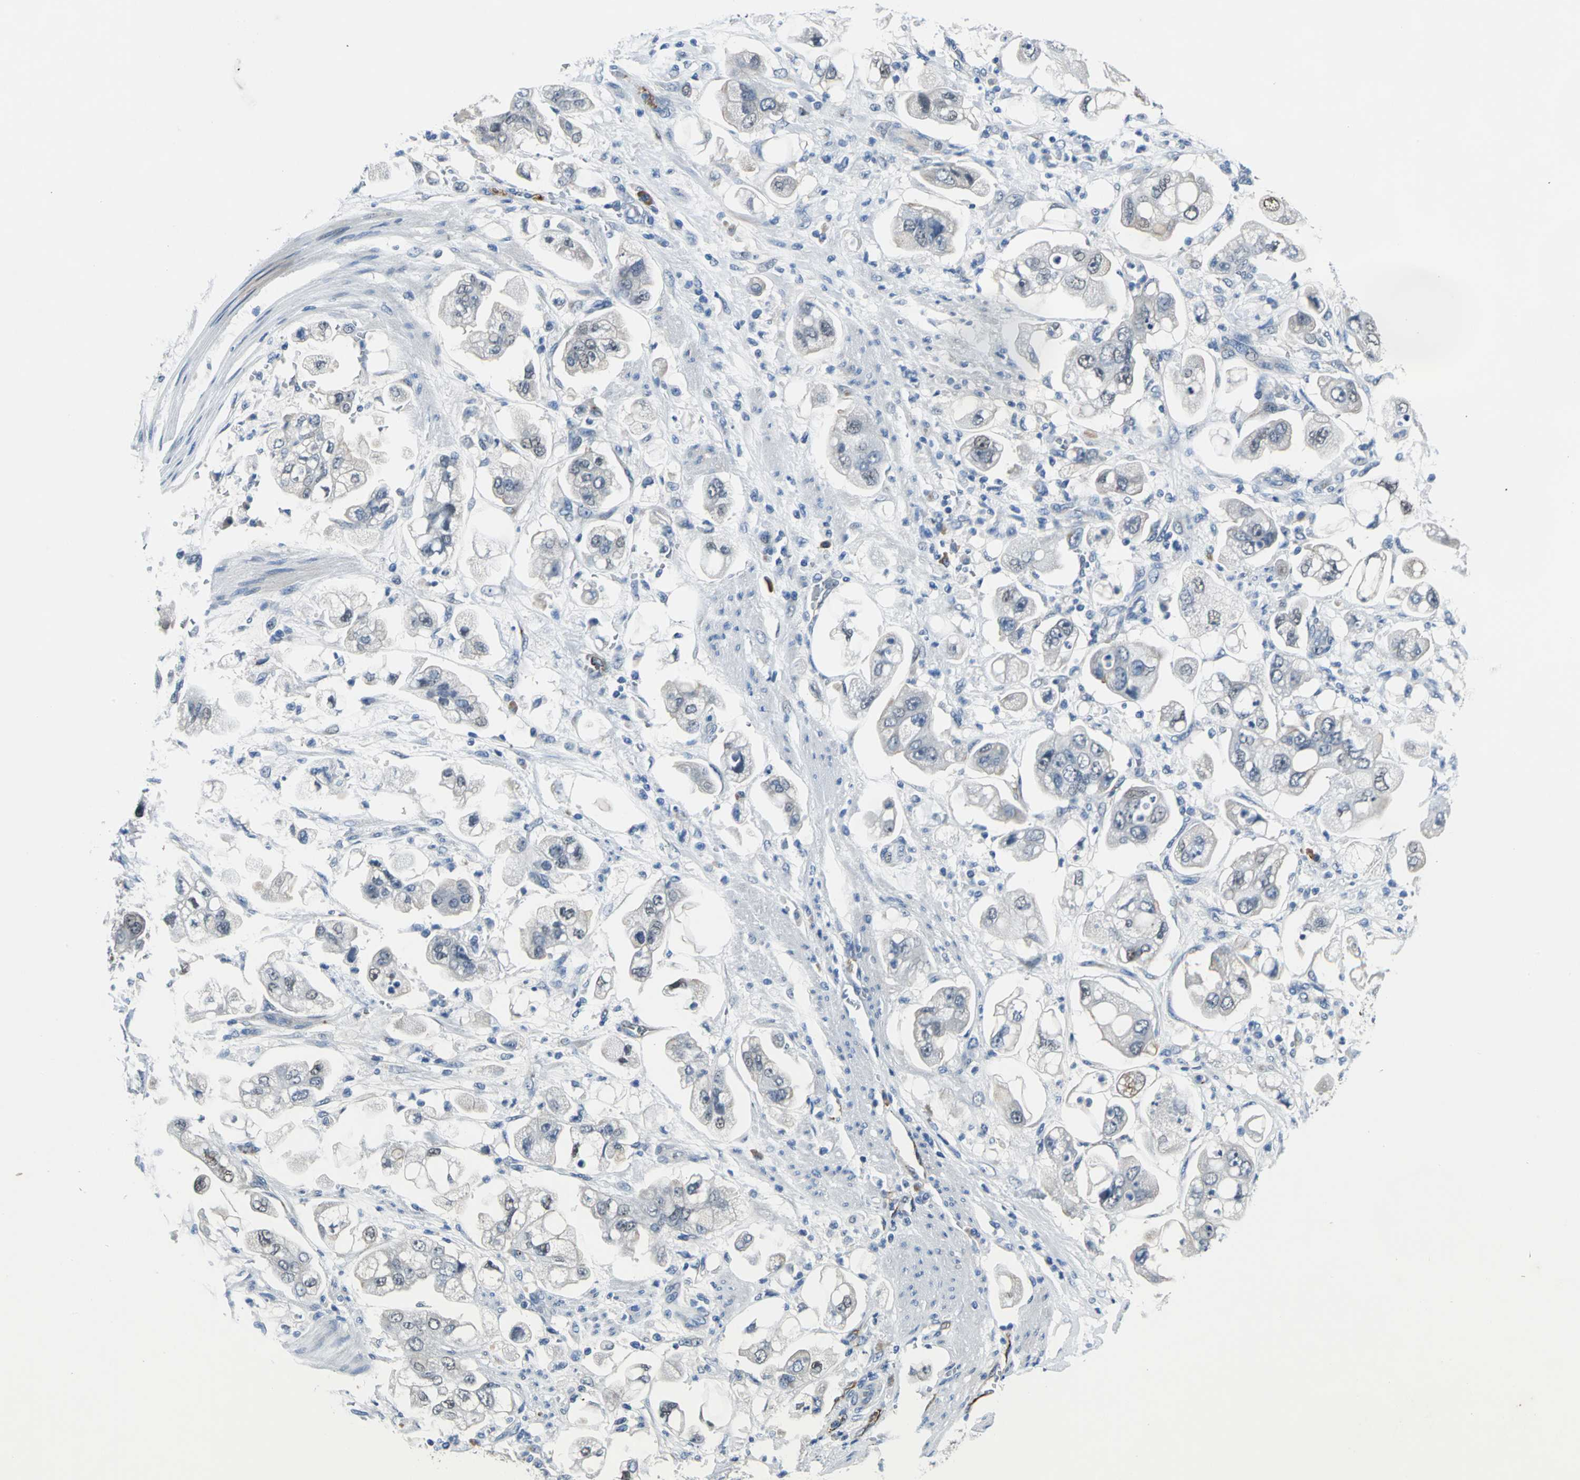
{"staining": {"intensity": "weak", "quantity": "<25%", "location": "nuclear"}, "tissue": "stomach cancer", "cell_type": "Tumor cells", "image_type": "cancer", "snomed": [{"axis": "morphology", "description": "Adenocarcinoma, NOS"}, {"axis": "topography", "description": "Stomach"}], "caption": "This photomicrograph is of adenocarcinoma (stomach) stained with IHC to label a protein in brown with the nuclei are counter-stained blue. There is no staining in tumor cells.", "gene": "SELP", "patient": {"sex": "male", "age": 62}}